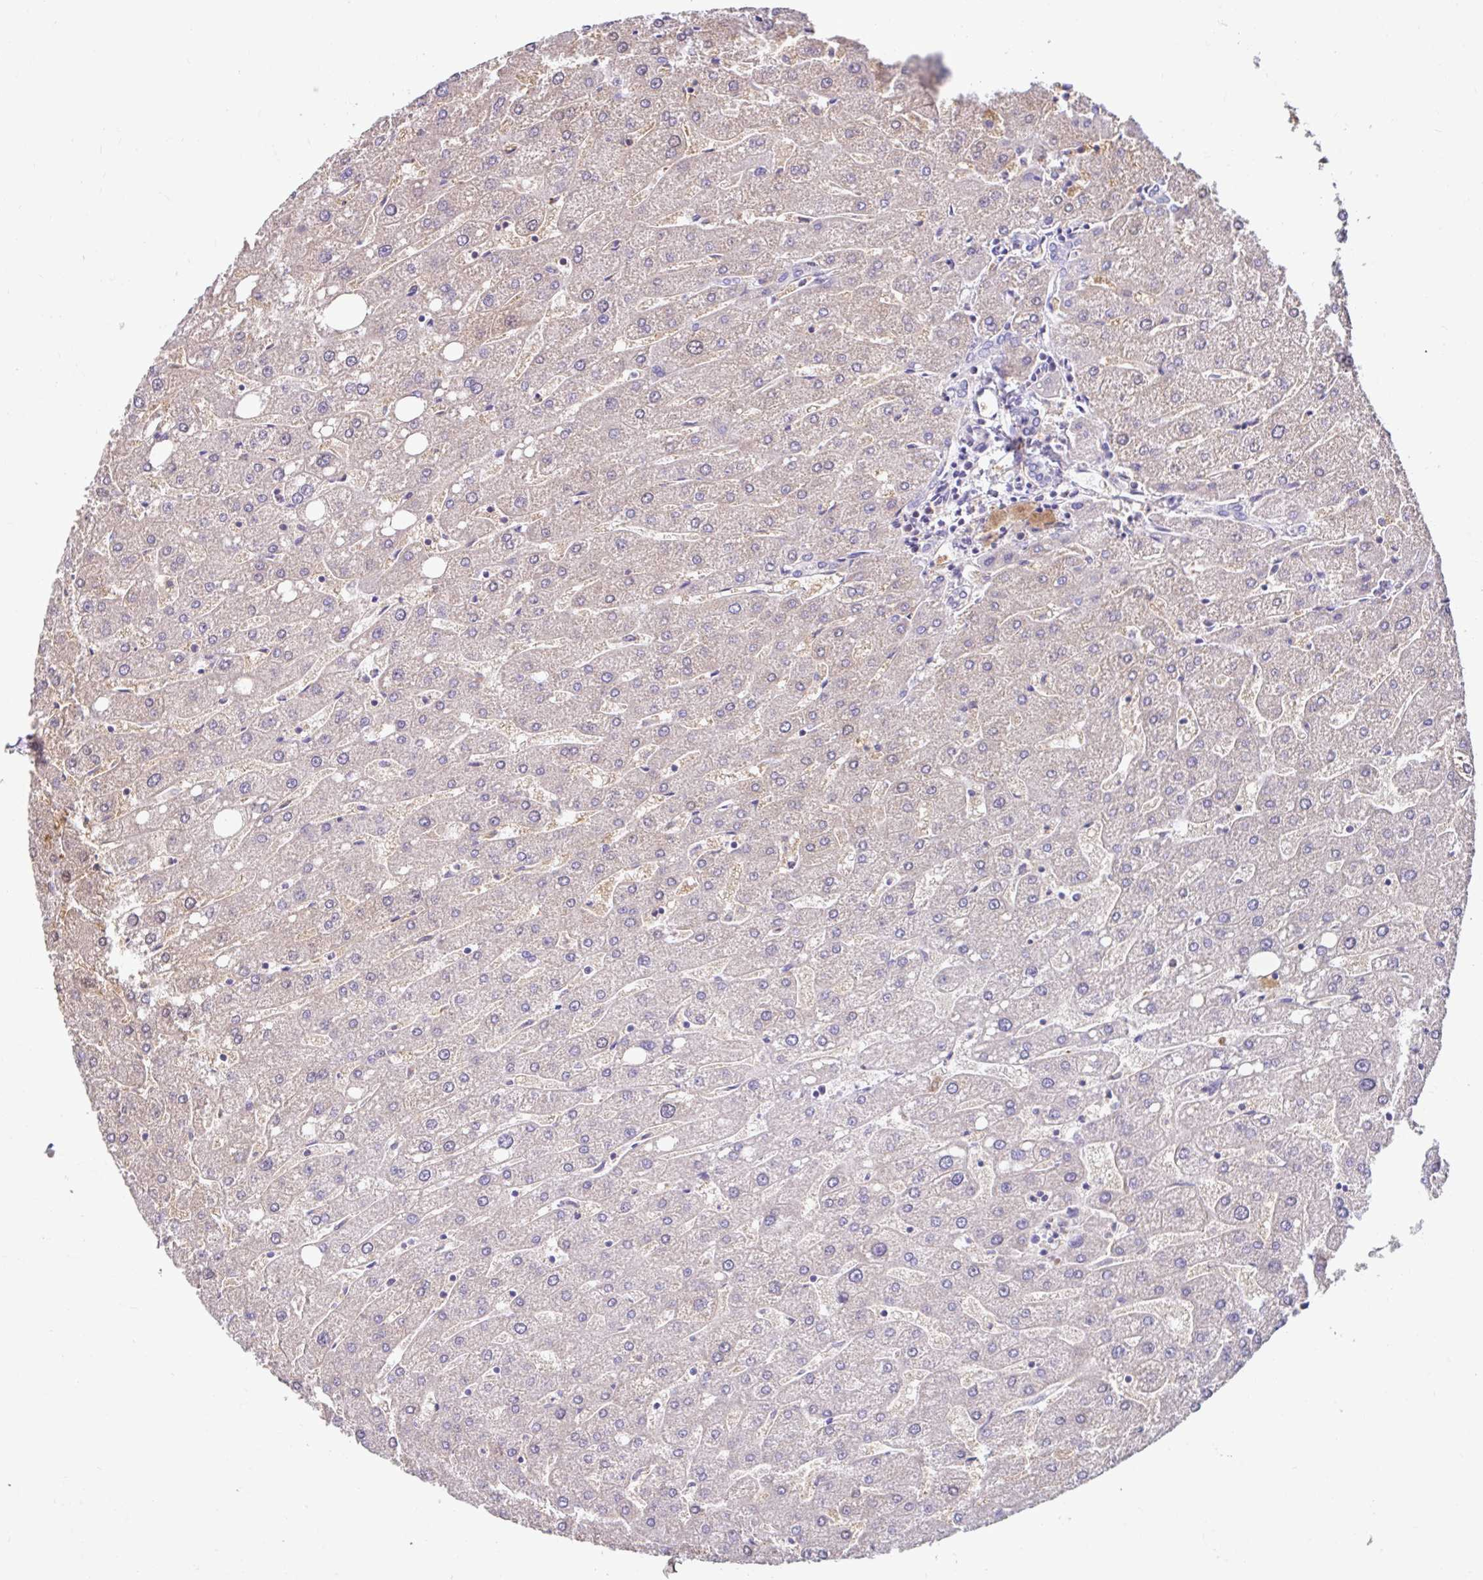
{"staining": {"intensity": "negative", "quantity": "none", "location": "none"}, "tissue": "liver", "cell_type": "Cholangiocytes", "image_type": "normal", "snomed": [{"axis": "morphology", "description": "Normal tissue, NOS"}, {"axis": "topography", "description": "Liver"}], "caption": "Immunohistochemistry (IHC) of unremarkable human liver demonstrates no staining in cholangiocytes.", "gene": "ZNF33A", "patient": {"sex": "male", "age": 67}}